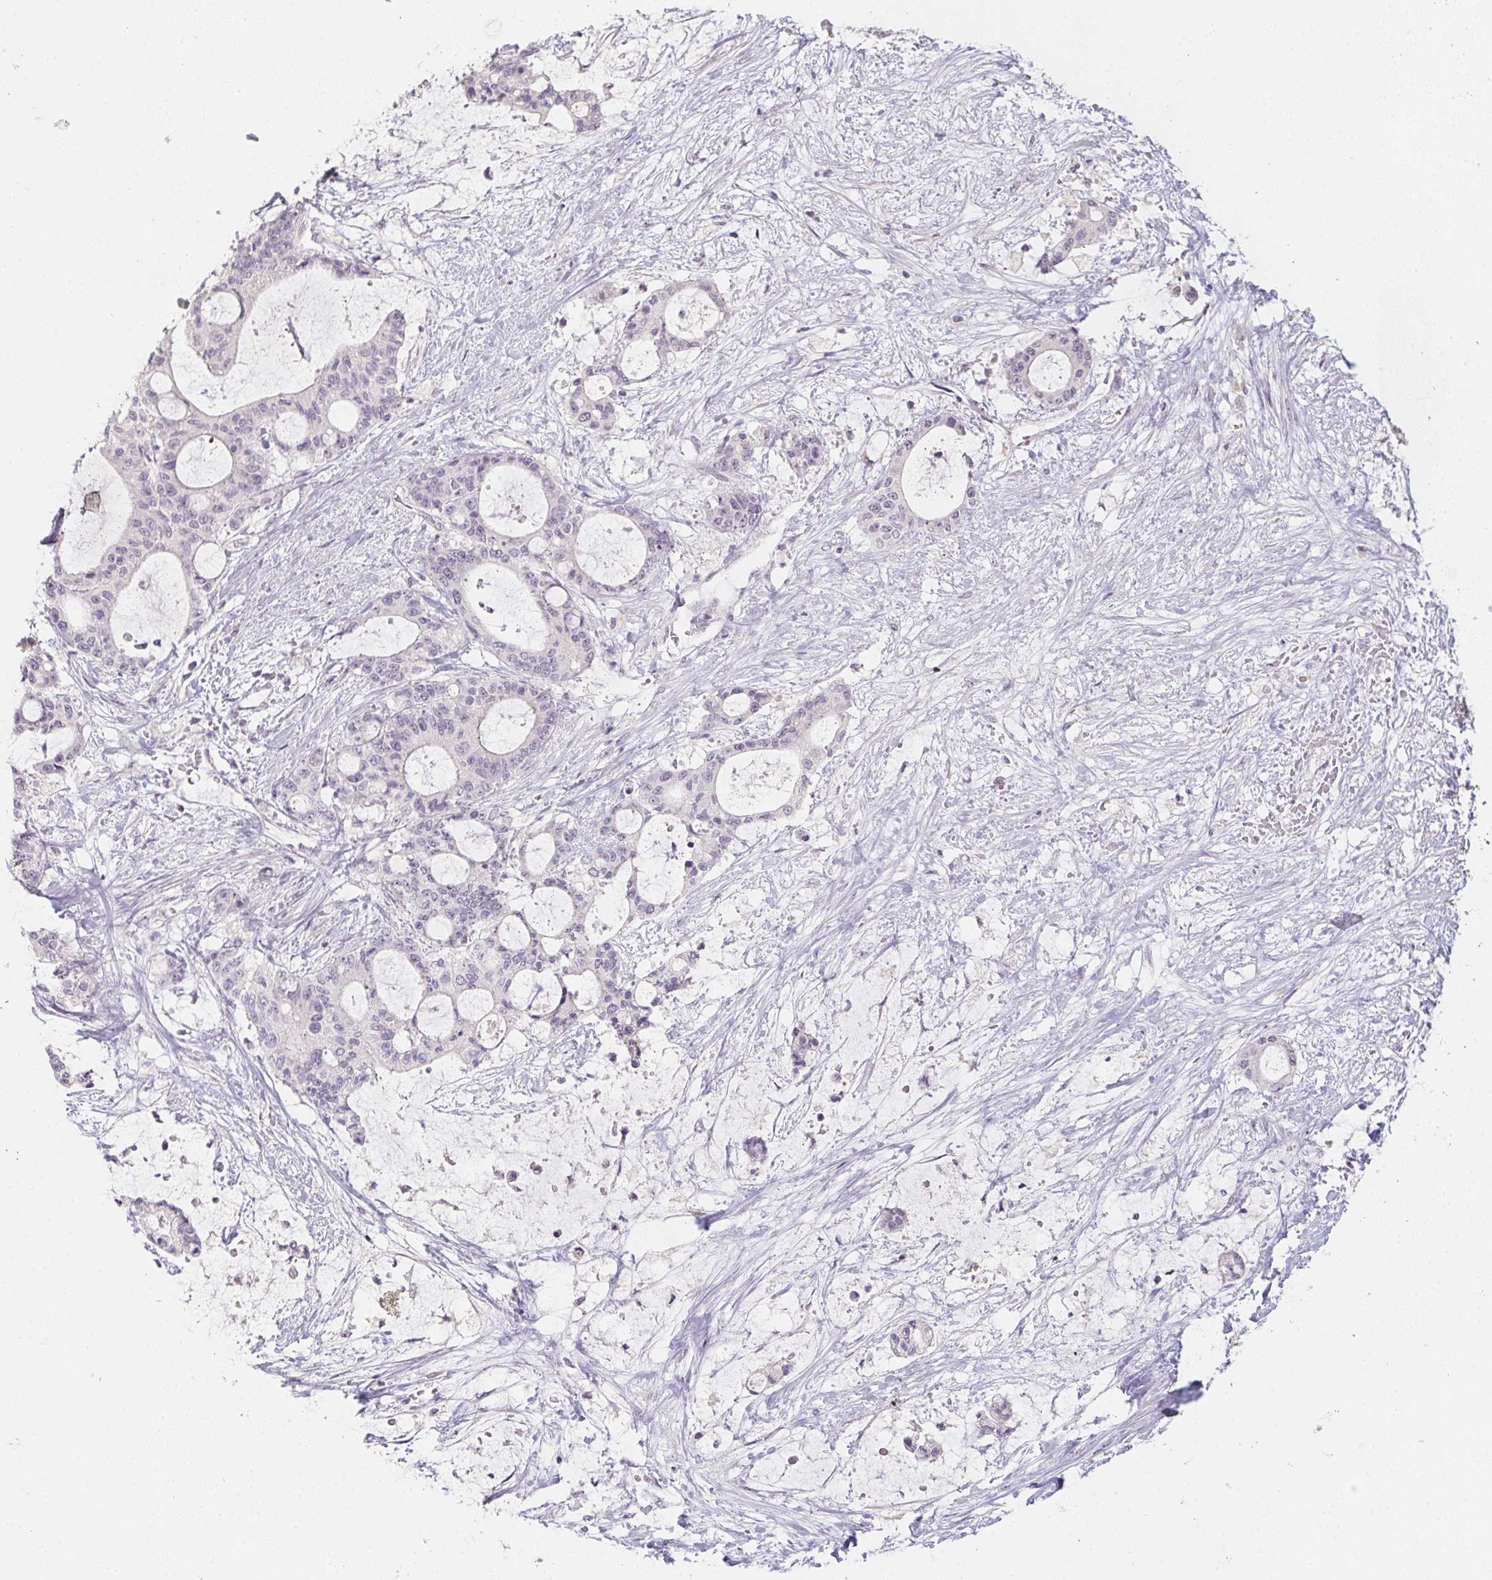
{"staining": {"intensity": "negative", "quantity": "none", "location": "none"}, "tissue": "liver cancer", "cell_type": "Tumor cells", "image_type": "cancer", "snomed": [{"axis": "morphology", "description": "Normal tissue, NOS"}, {"axis": "morphology", "description": "Cholangiocarcinoma"}, {"axis": "topography", "description": "Liver"}, {"axis": "topography", "description": "Peripheral nerve tissue"}], "caption": "The IHC histopathology image has no significant staining in tumor cells of liver cancer (cholangiocarcinoma) tissue.", "gene": "ZBBX", "patient": {"sex": "female", "age": 73}}